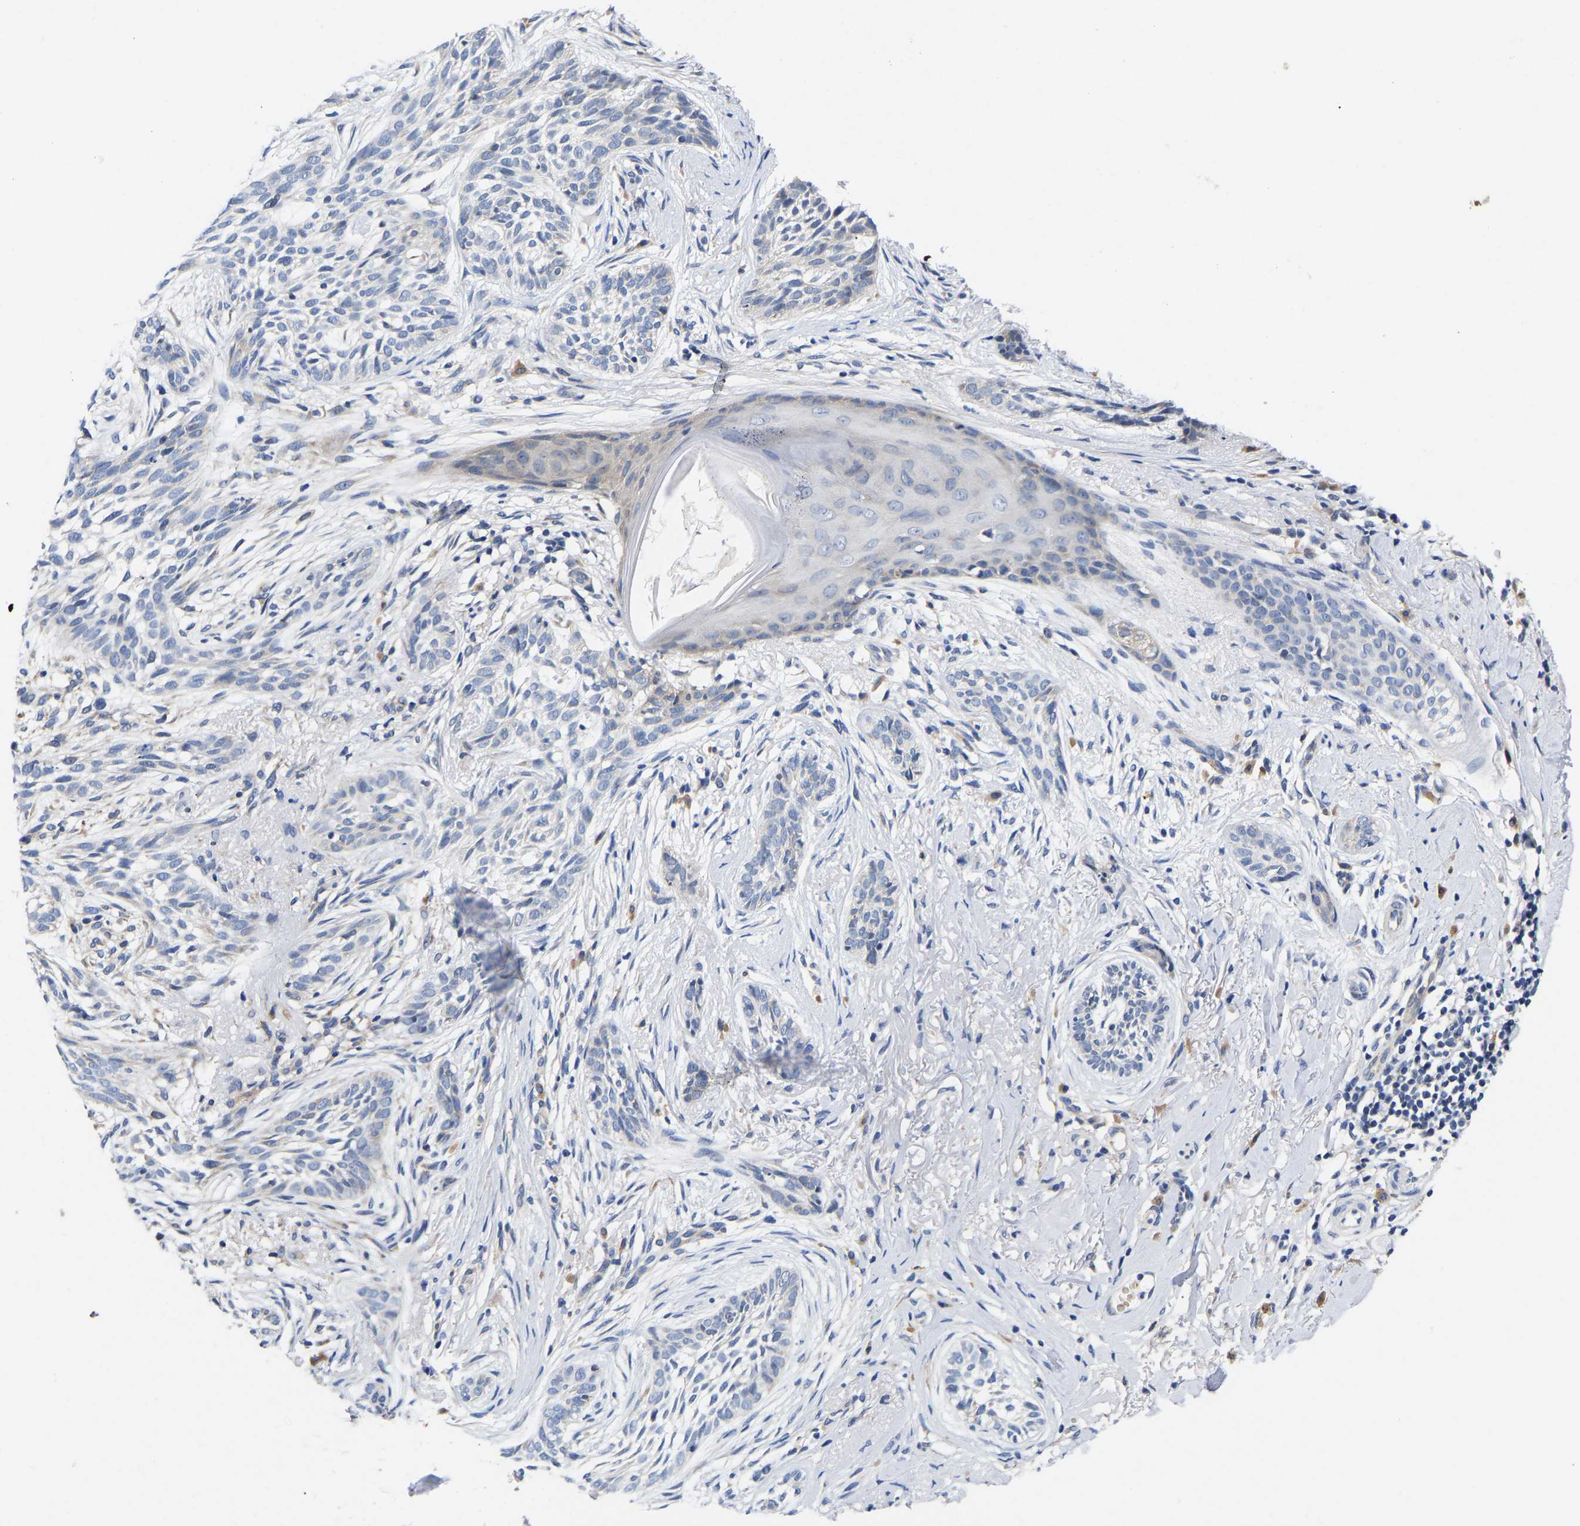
{"staining": {"intensity": "negative", "quantity": "none", "location": "none"}, "tissue": "skin cancer", "cell_type": "Tumor cells", "image_type": "cancer", "snomed": [{"axis": "morphology", "description": "Basal cell carcinoma"}, {"axis": "topography", "description": "Skin"}], "caption": "DAB (3,3'-diaminobenzidine) immunohistochemical staining of basal cell carcinoma (skin) displays no significant expression in tumor cells. (DAB immunohistochemistry visualized using brightfield microscopy, high magnification).", "gene": "RINT1", "patient": {"sex": "female", "age": 88}}